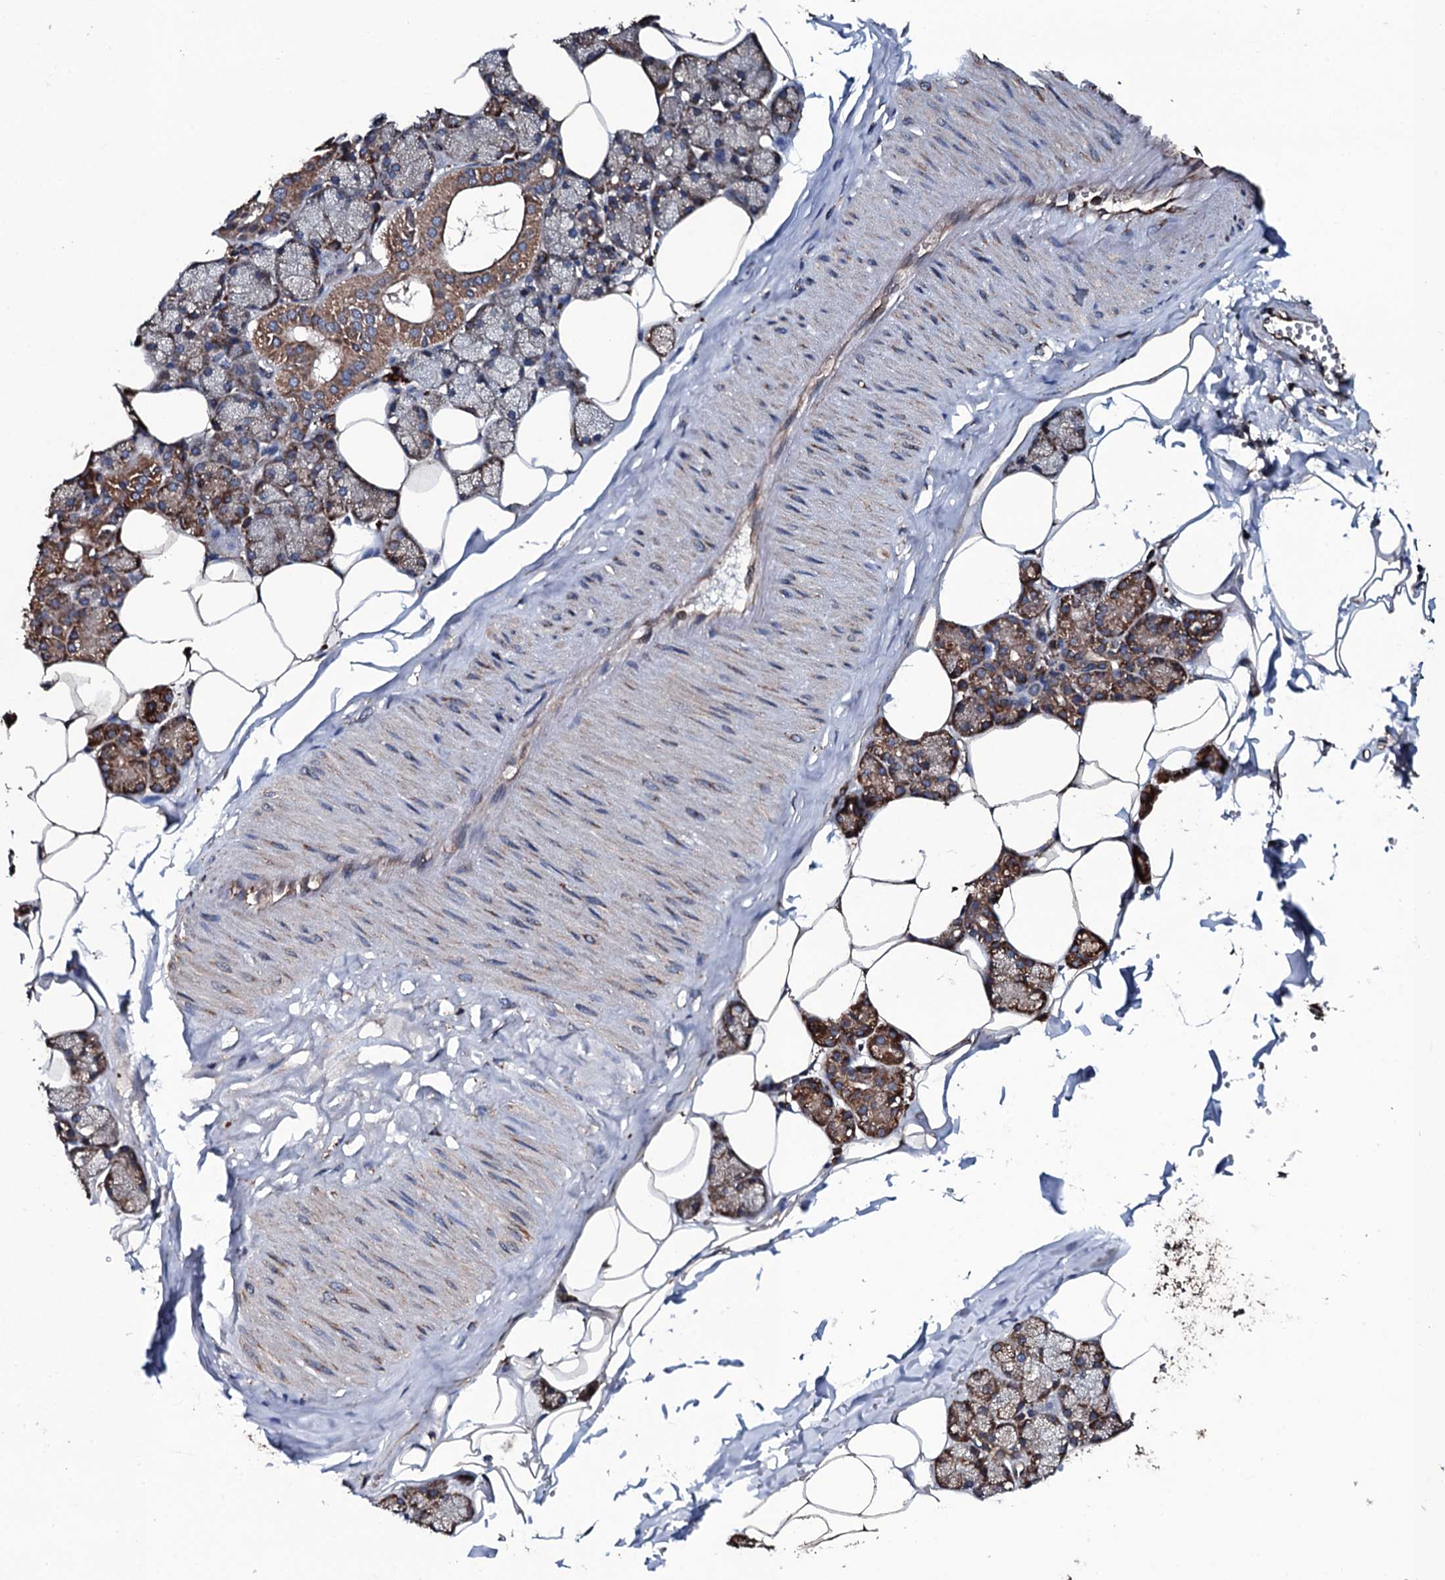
{"staining": {"intensity": "moderate", "quantity": ">75%", "location": "cytoplasmic/membranous"}, "tissue": "salivary gland", "cell_type": "Glandular cells", "image_type": "normal", "snomed": [{"axis": "morphology", "description": "Normal tissue, NOS"}, {"axis": "topography", "description": "Salivary gland"}], "caption": "Immunohistochemical staining of normal human salivary gland exhibits moderate cytoplasmic/membranous protein expression in approximately >75% of glandular cells. Using DAB (brown) and hematoxylin (blue) stains, captured at high magnification using brightfield microscopy.", "gene": "RAB12", "patient": {"sex": "male", "age": 62}}